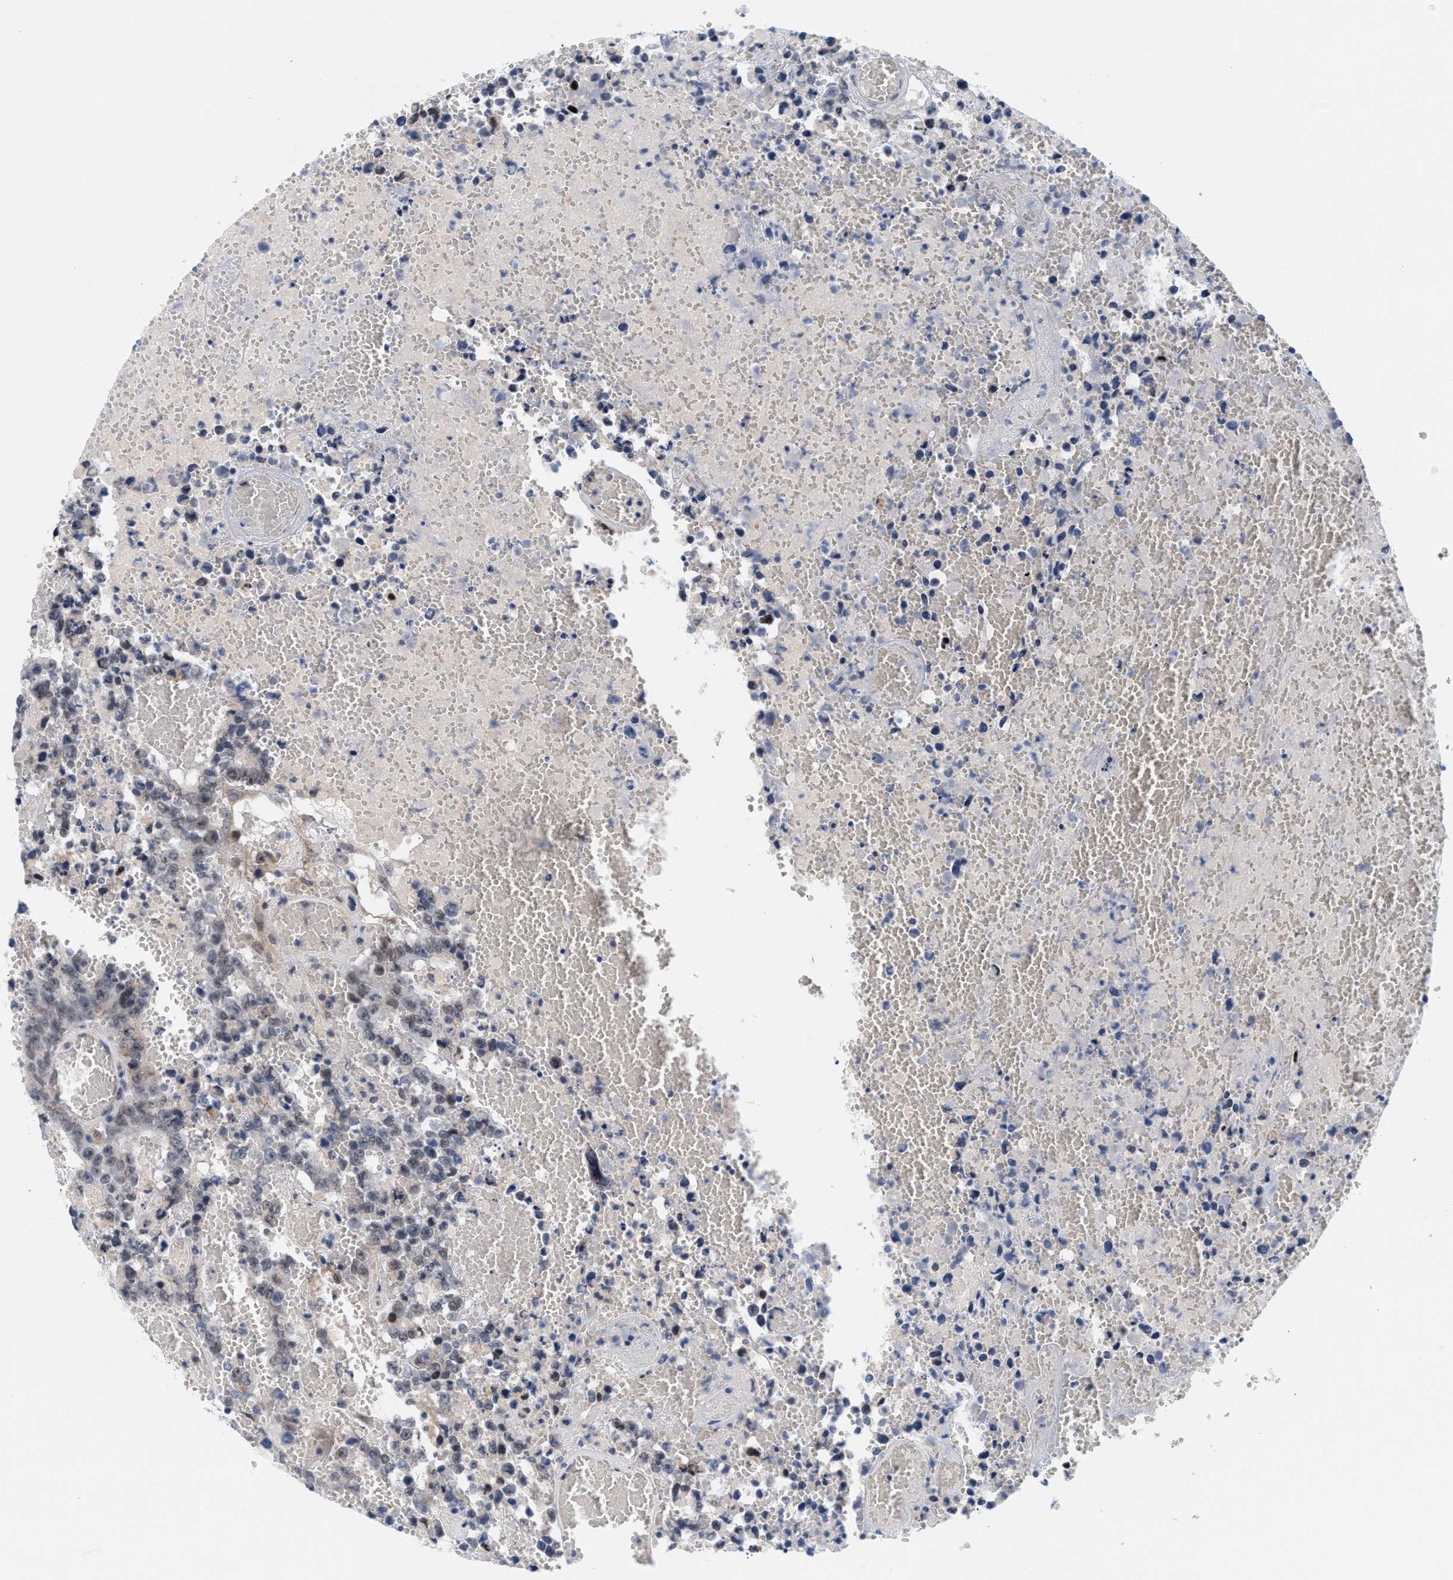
{"staining": {"intensity": "weak", "quantity": "25%-75%", "location": "nuclear"}, "tissue": "testis cancer", "cell_type": "Tumor cells", "image_type": "cancer", "snomed": [{"axis": "morphology", "description": "Carcinoma, Embryonal, NOS"}, {"axis": "topography", "description": "Testis"}], "caption": "Tumor cells reveal weak nuclear expression in approximately 25%-75% of cells in testis cancer. The protein is shown in brown color, while the nuclei are stained blue.", "gene": "WIPI2", "patient": {"sex": "male", "age": 25}}